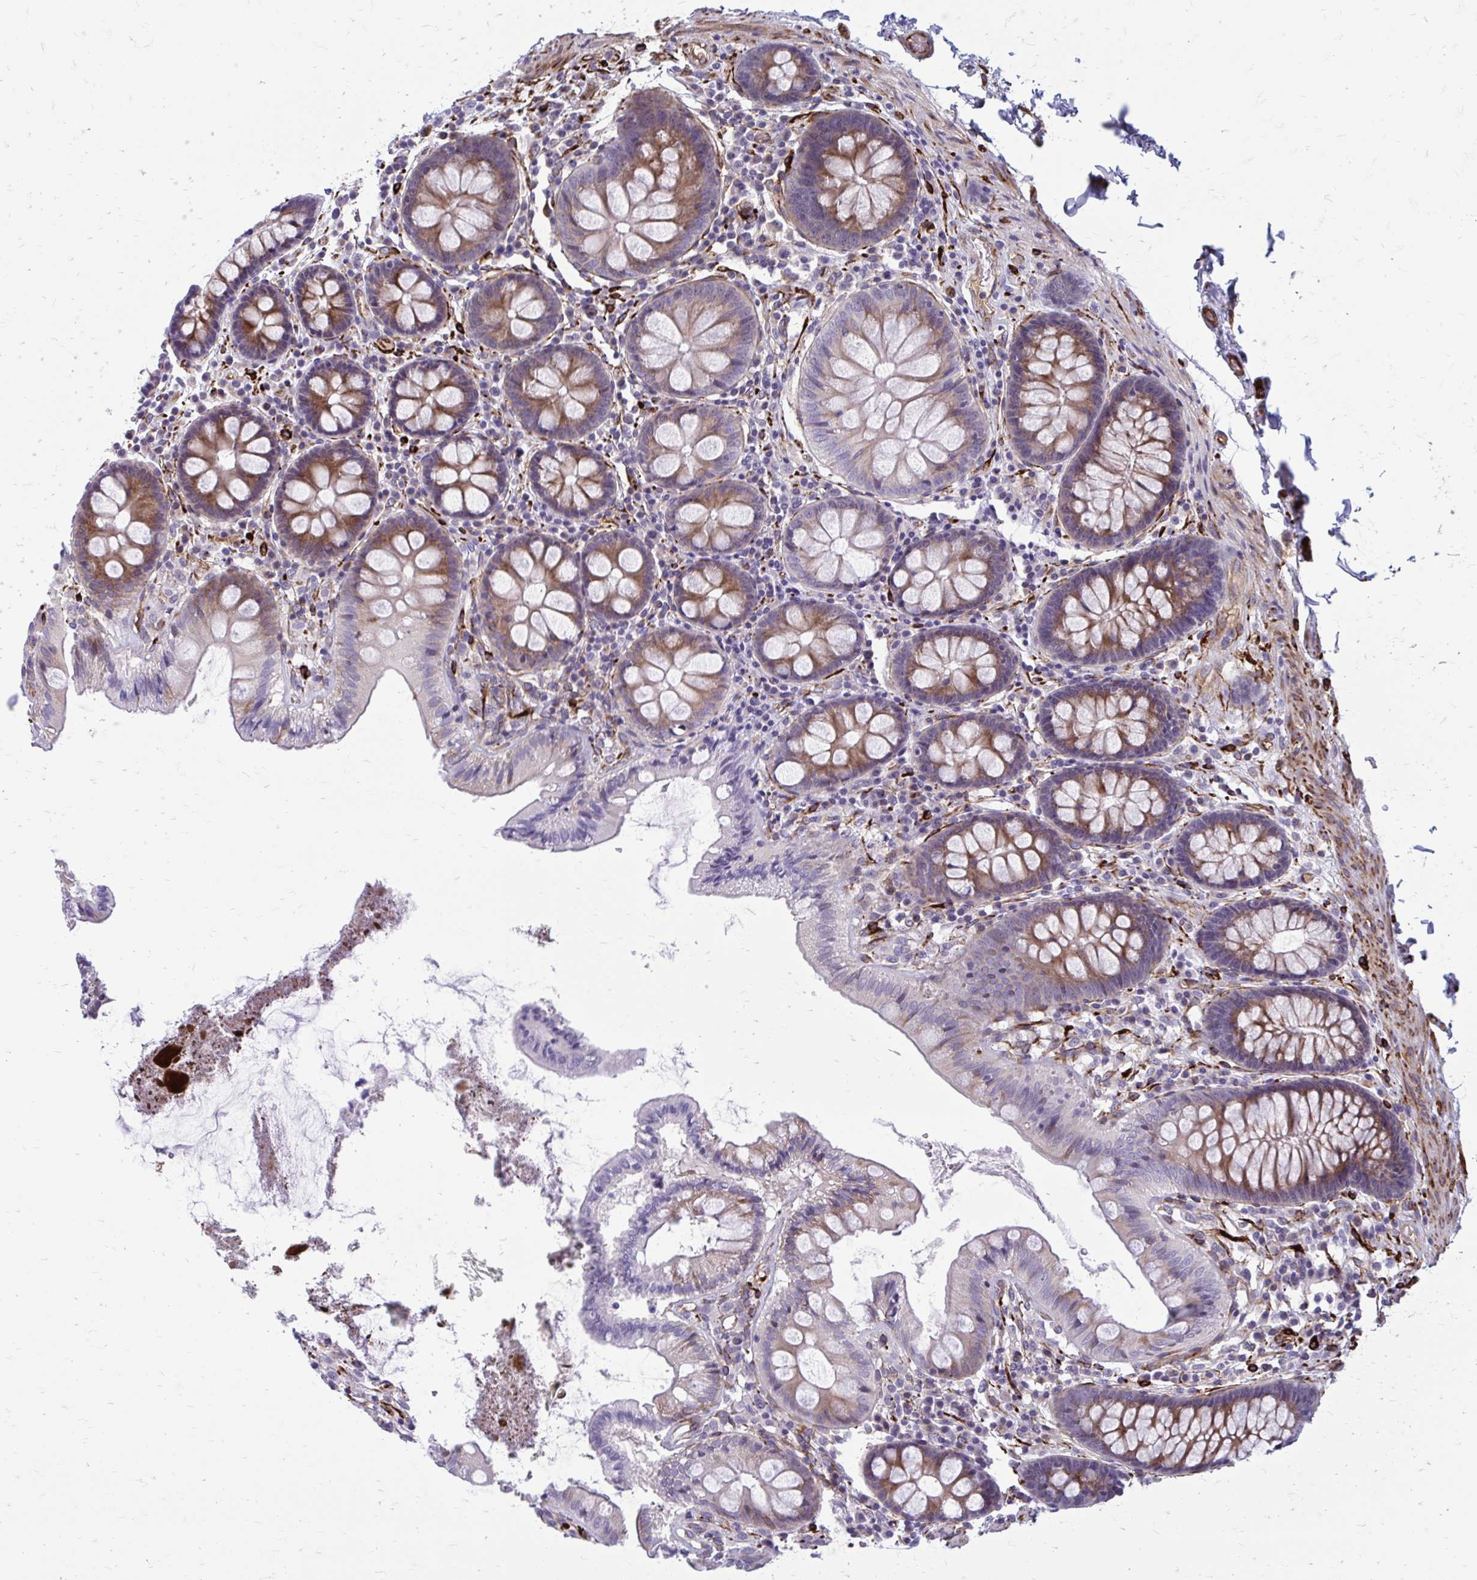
{"staining": {"intensity": "strong", "quantity": ">75%", "location": "cytoplasmic/membranous"}, "tissue": "colon", "cell_type": "Endothelial cells", "image_type": "normal", "snomed": [{"axis": "morphology", "description": "Normal tissue, NOS"}, {"axis": "topography", "description": "Colon"}], "caption": "IHC histopathology image of benign colon: human colon stained using immunohistochemistry exhibits high levels of strong protein expression localized specifically in the cytoplasmic/membranous of endothelial cells, appearing as a cytoplasmic/membranous brown color.", "gene": "BEND5", "patient": {"sex": "male", "age": 84}}